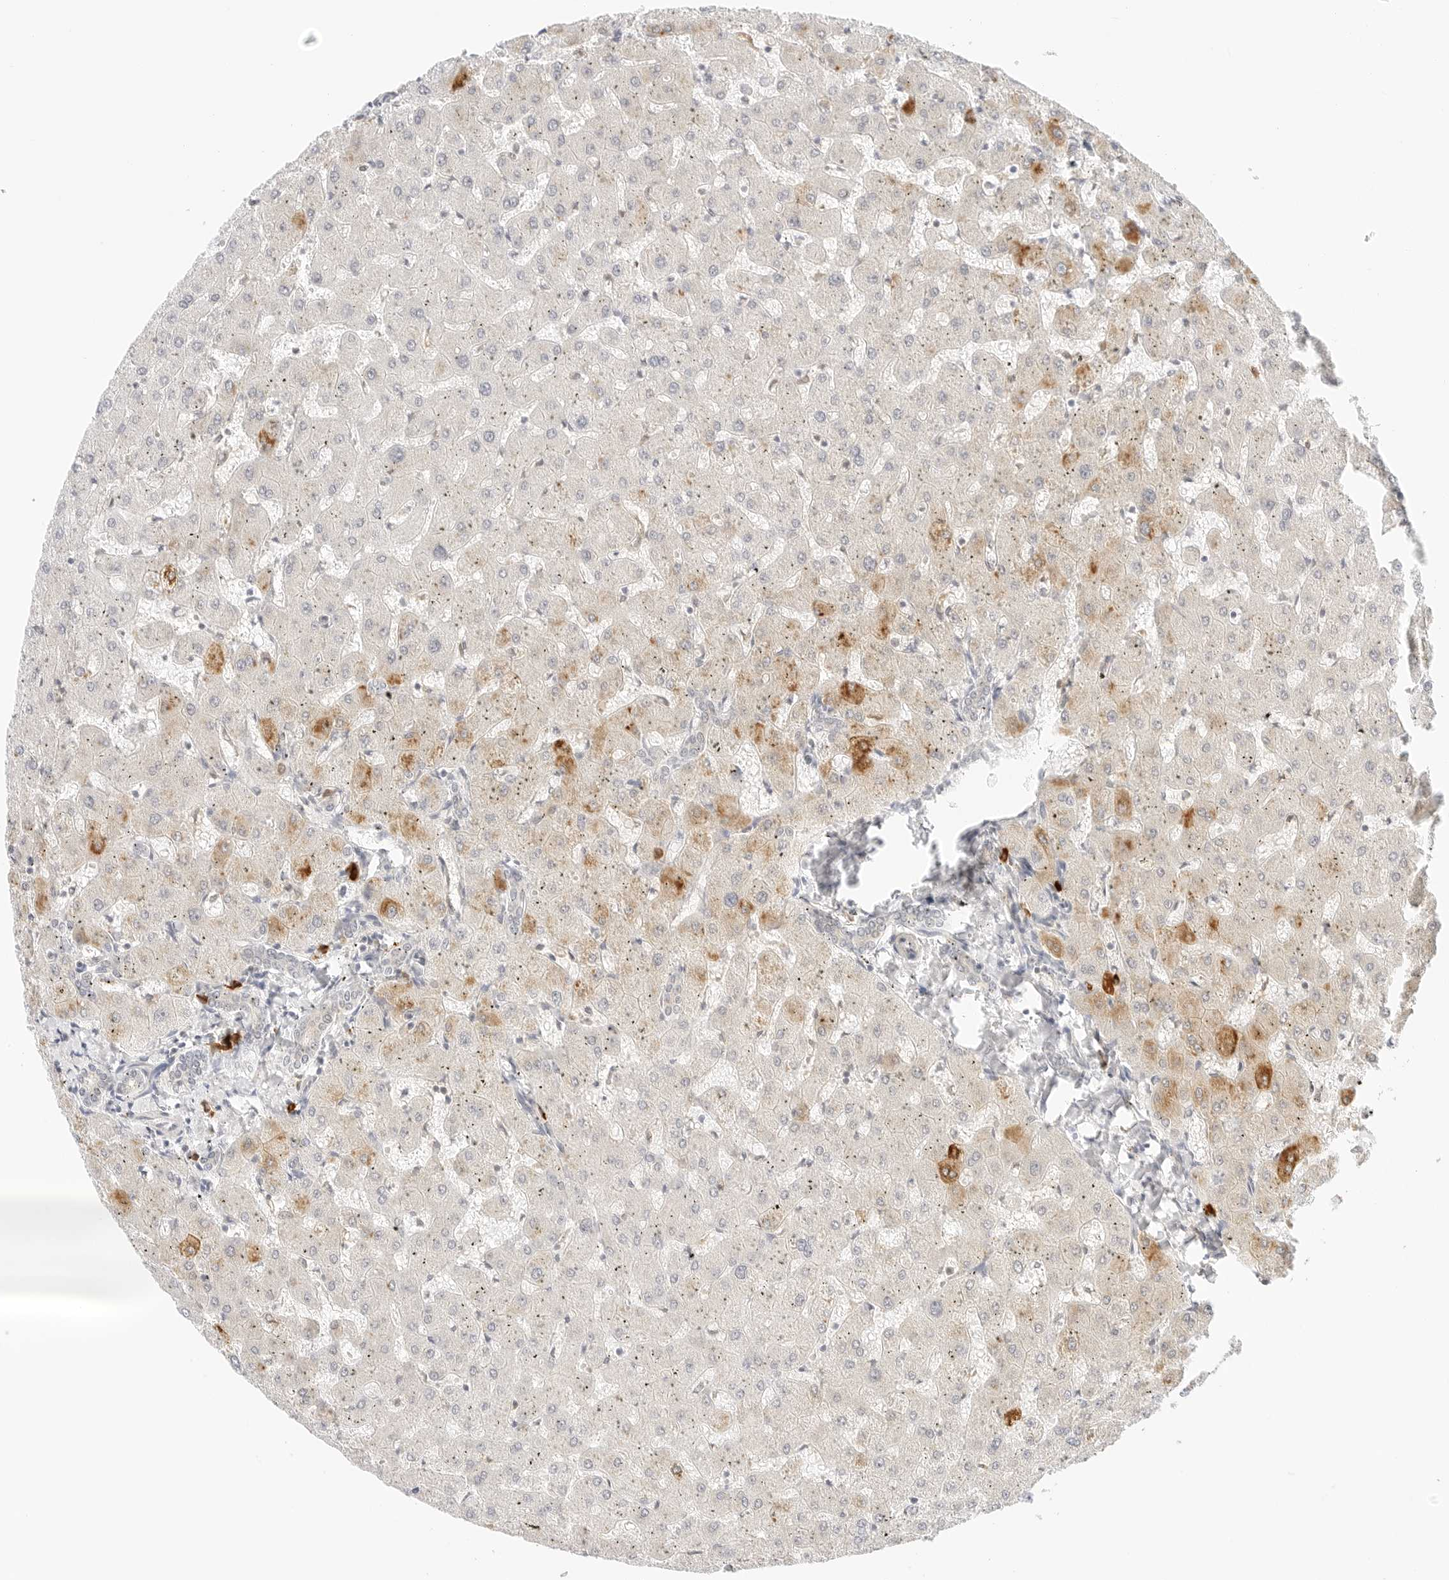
{"staining": {"intensity": "negative", "quantity": "none", "location": "none"}, "tissue": "liver", "cell_type": "Cholangiocytes", "image_type": "normal", "snomed": [{"axis": "morphology", "description": "Normal tissue, NOS"}, {"axis": "topography", "description": "Liver"}], "caption": "IHC of unremarkable liver displays no staining in cholangiocytes. The staining was performed using DAB (3,3'-diaminobenzidine) to visualize the protein expression in brown, while the nuclei were stained in blue with hematoxylin (Magnification: 20x).", "gene": "TEKT2", "patient": {"sex": "female", "age": 63}}